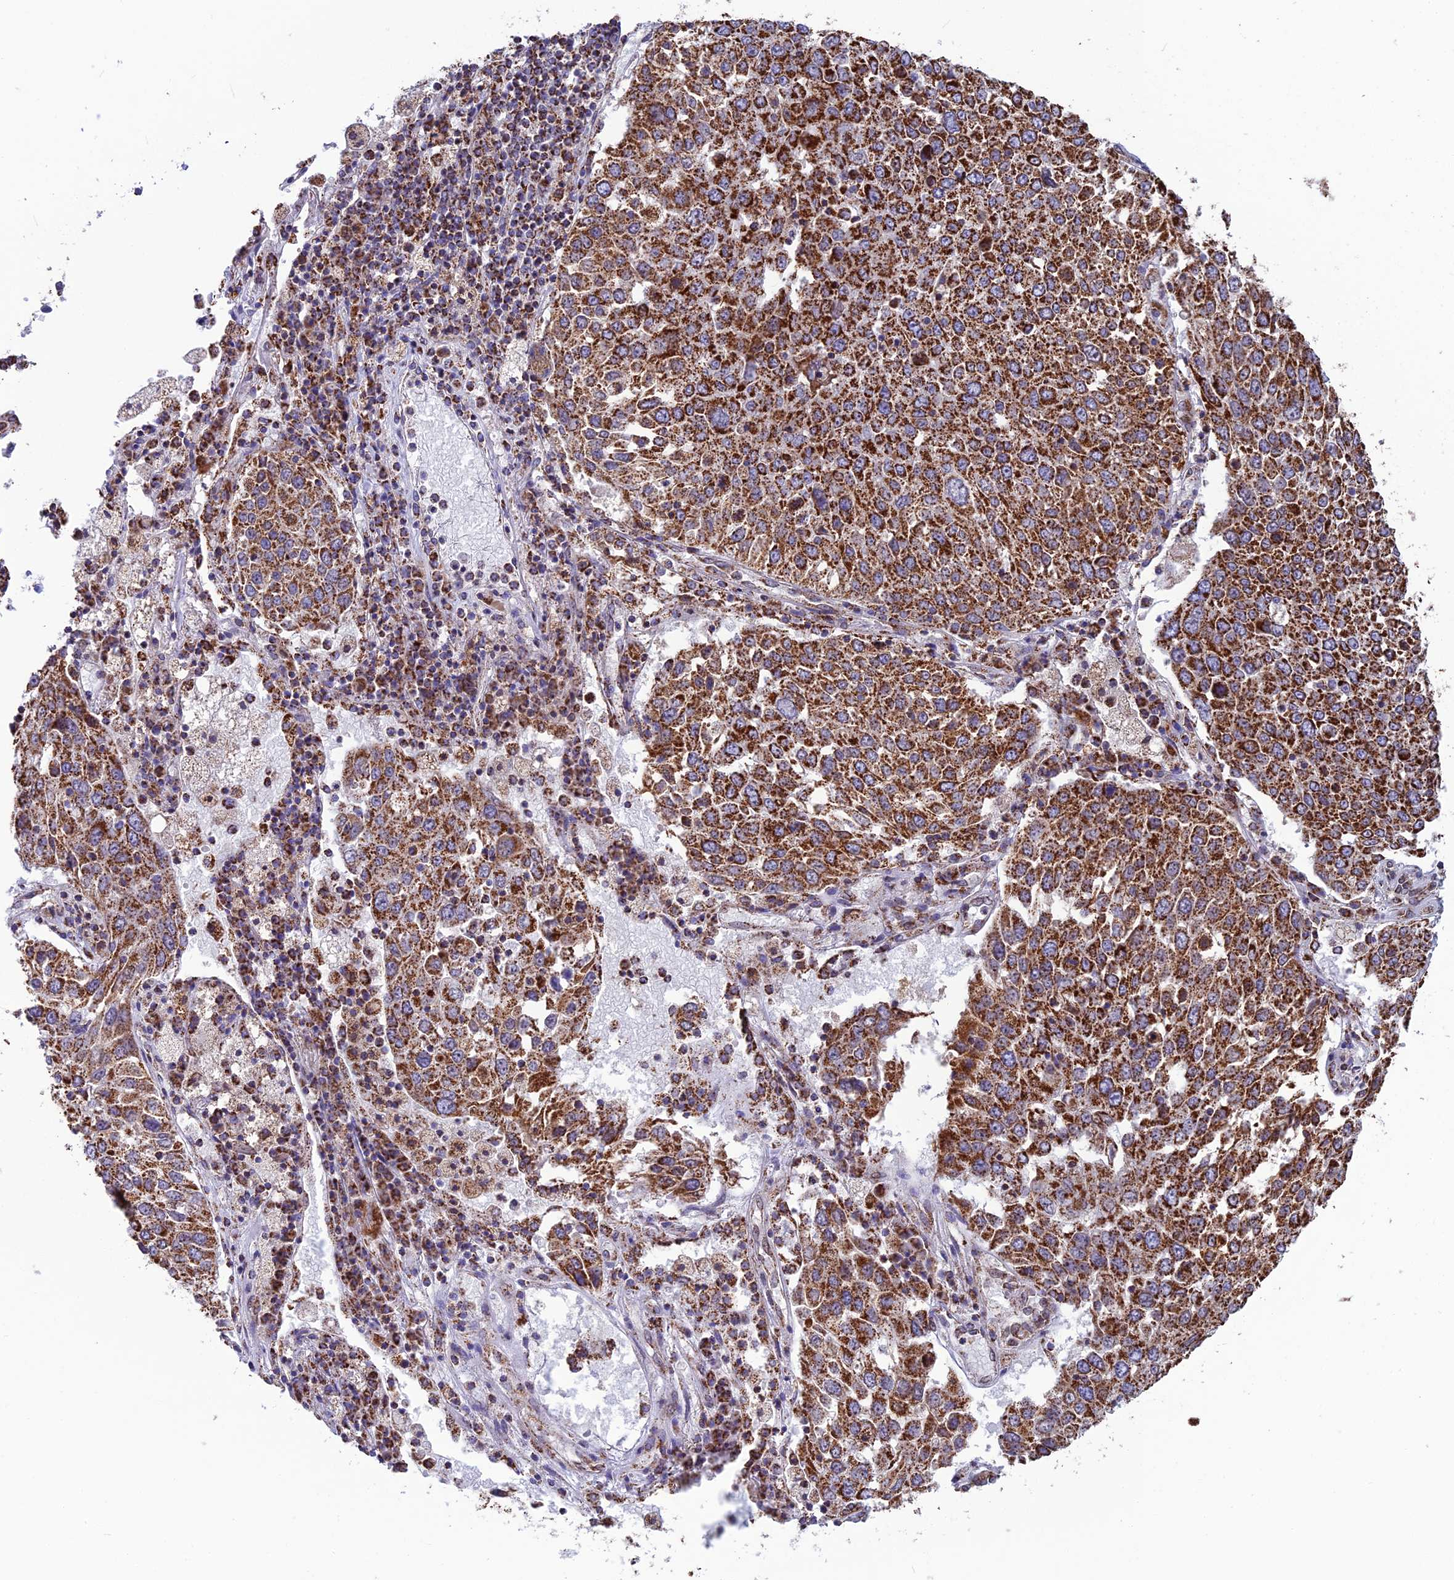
{"staining": {"intensity": "strong", "quantity": ">75%", "location": "cytoplasmic/membranous"}, "tissue": "lung cancer", "cell_type": "Tumor cells", "image_type": "cancer", "snomed": [{"axis": "morphology", "description": "Squamous cell carcinoma, NOS"}, {"axis": "topography", "description": "Lung"}], "caption": "IHC histopathology image of neoplastic tissue: squamous cell carcinoma (lung) stained using immunohistochemistry (IHC) exhibits high levels of strong protein expression localized specifically in the cytoplasmic/membranous of tumor cells, appearing as a cytoplasmic/membranous brown color.", "gene": "CS", "patient": {"sex": "male", "age": 65}}